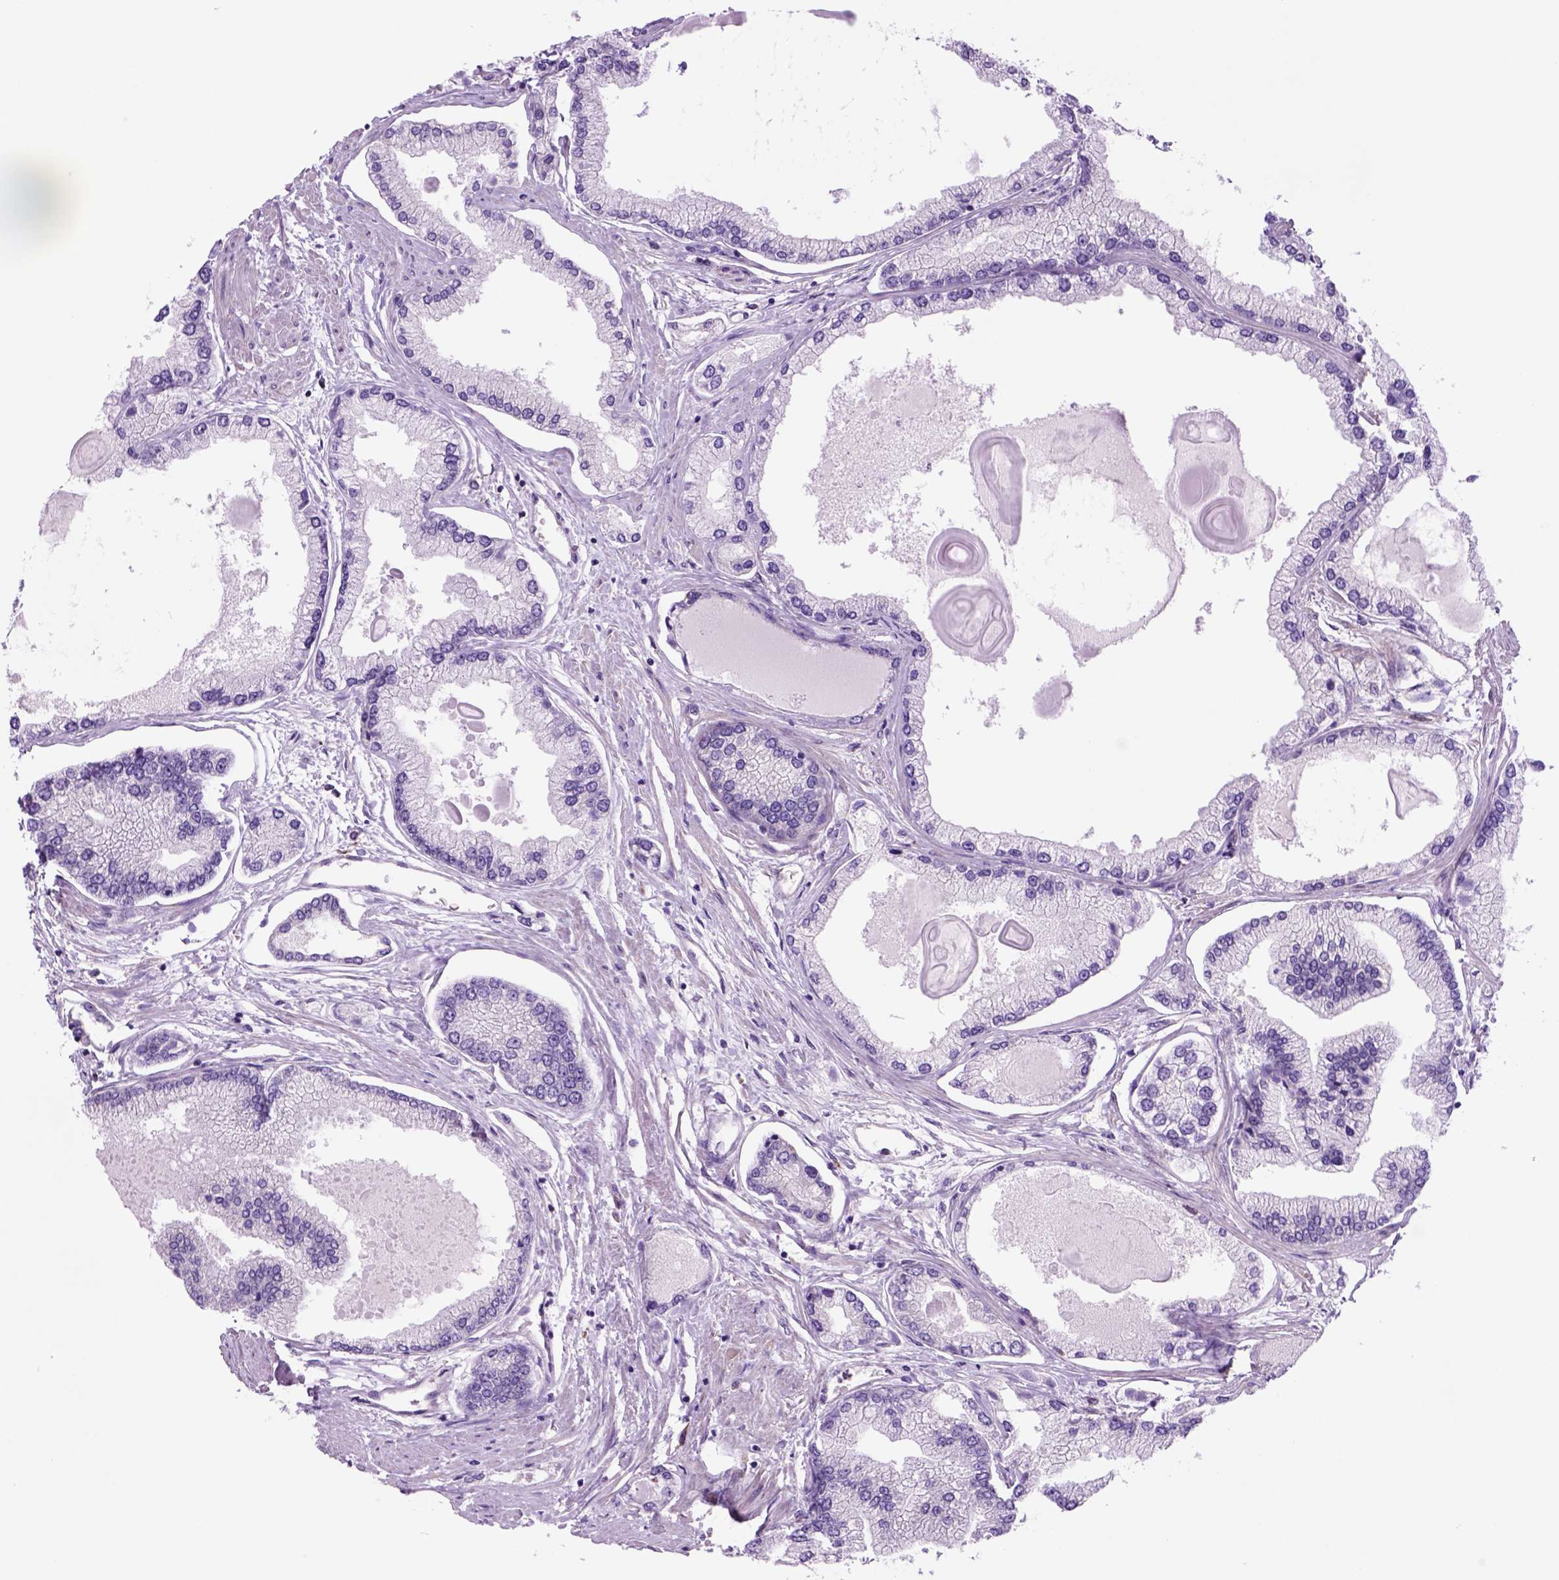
{"staining": {"intensity": "negative", "quantity": "none", "location": "none"}, "tissue": "prostate cancer", "cell_type": "Tumor cells", "image_type": "cancer", "snomed": [{"axis": "morphology", "description": "Adenocarcinoma, High grade"}, {"axis": "topography", "description": "Prostate"}], "caption": "High-grade adenocarcinoma (prostate) was stained to show a protein in brown. There is no significant expression in tumor cells.", "gene": "PIAS3", "patient": {"sex": "male", "age": 68}}